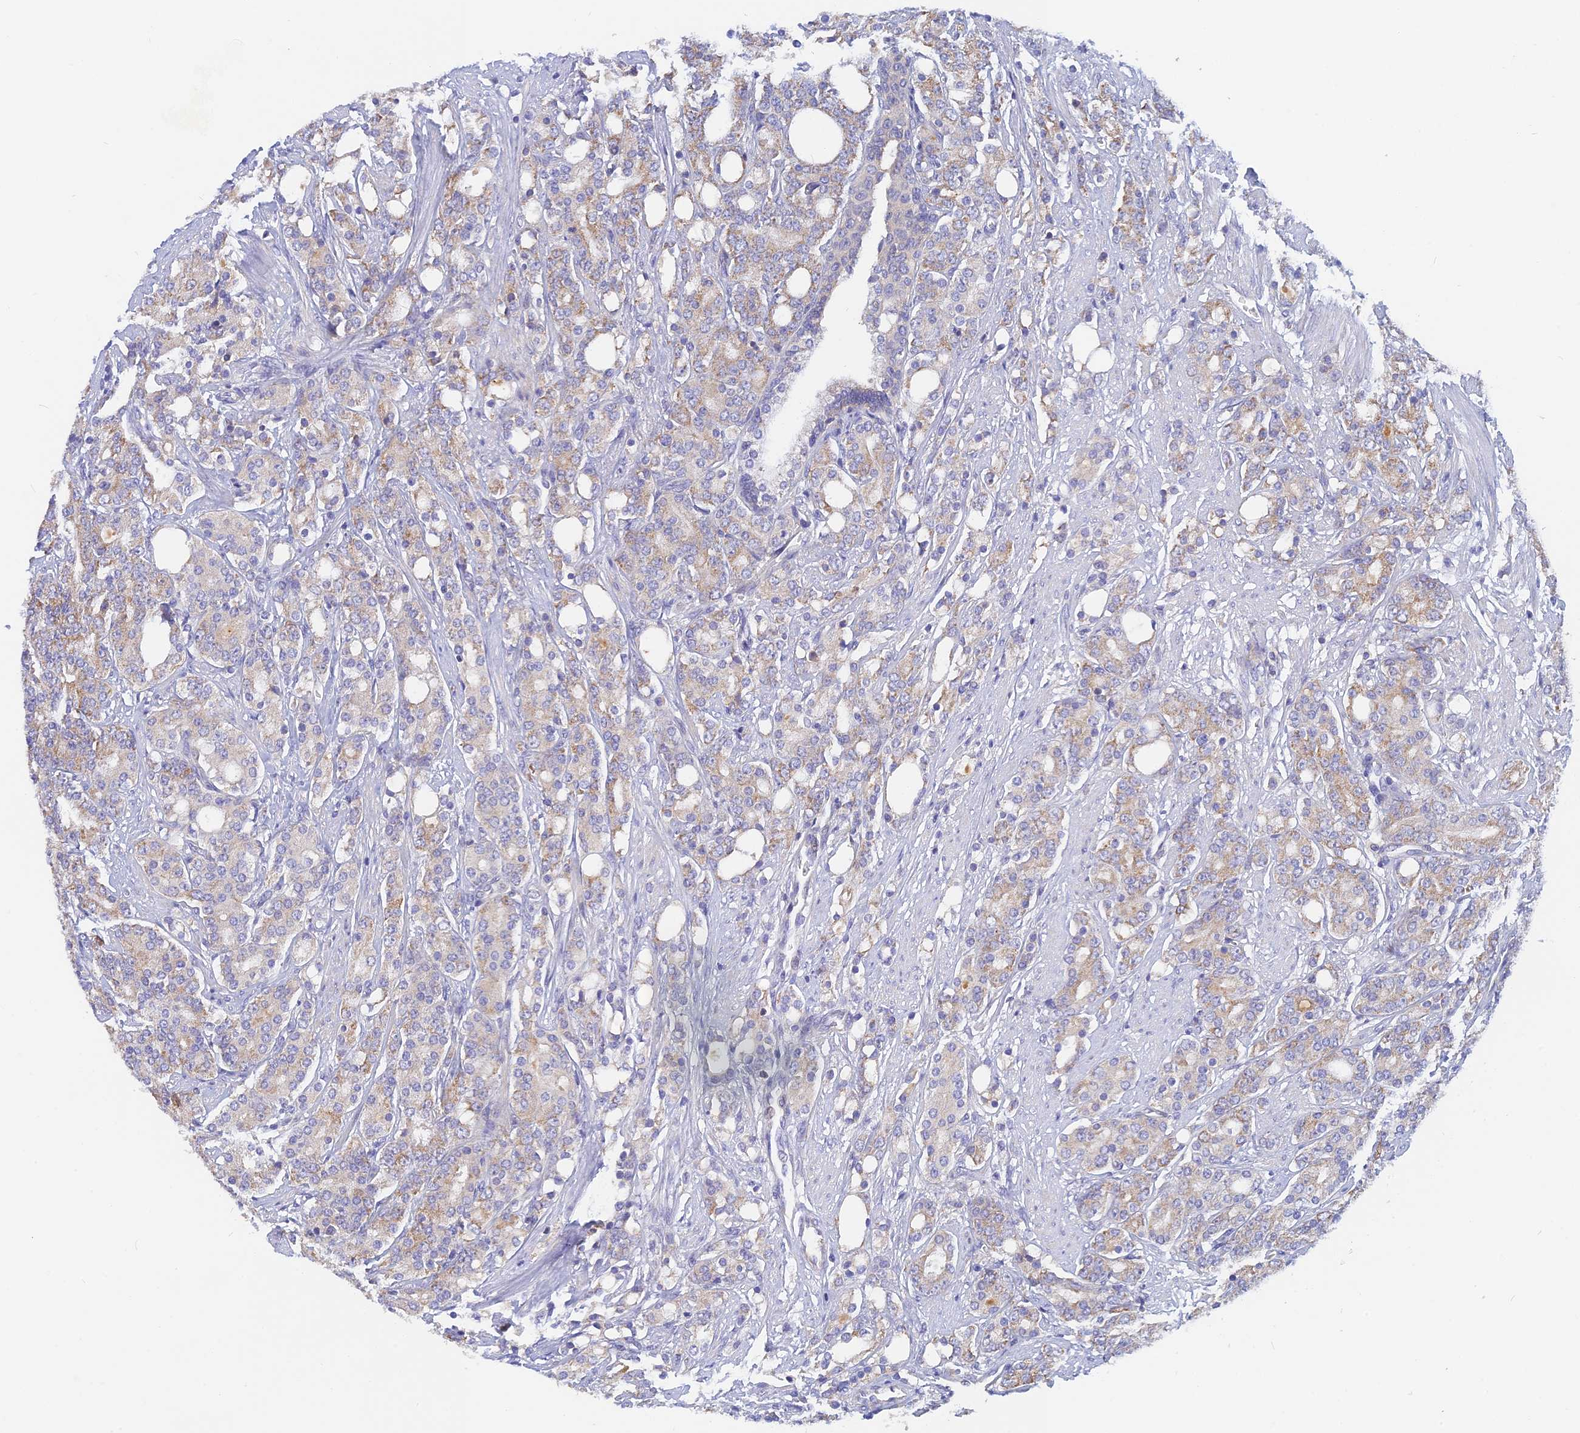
{"staining": {"intensity": "moderate", "quantity": "25%-75%", "location": "cytoplasmic/membranous"}, "tissue": "prostate cancer", "cell_type": "Tumor cells", "image_type": "cancer", "snomed": [{"axis": "morphology", "description": "Adenocarcinoma, High grade"}, {"axis": "topography", "description": "Prostate"}], "caption": "A high-resolution micrograph shows immunohistochemistry staining of prostate cancer (adenocarcinoma (high-grade)), which demonstrates moderate cytoplasmic/membranous staining in approximately 25%-75% of tumor cells.", "gene": "CACNA1B", "patient": {"sex": "male", "age": 62}}